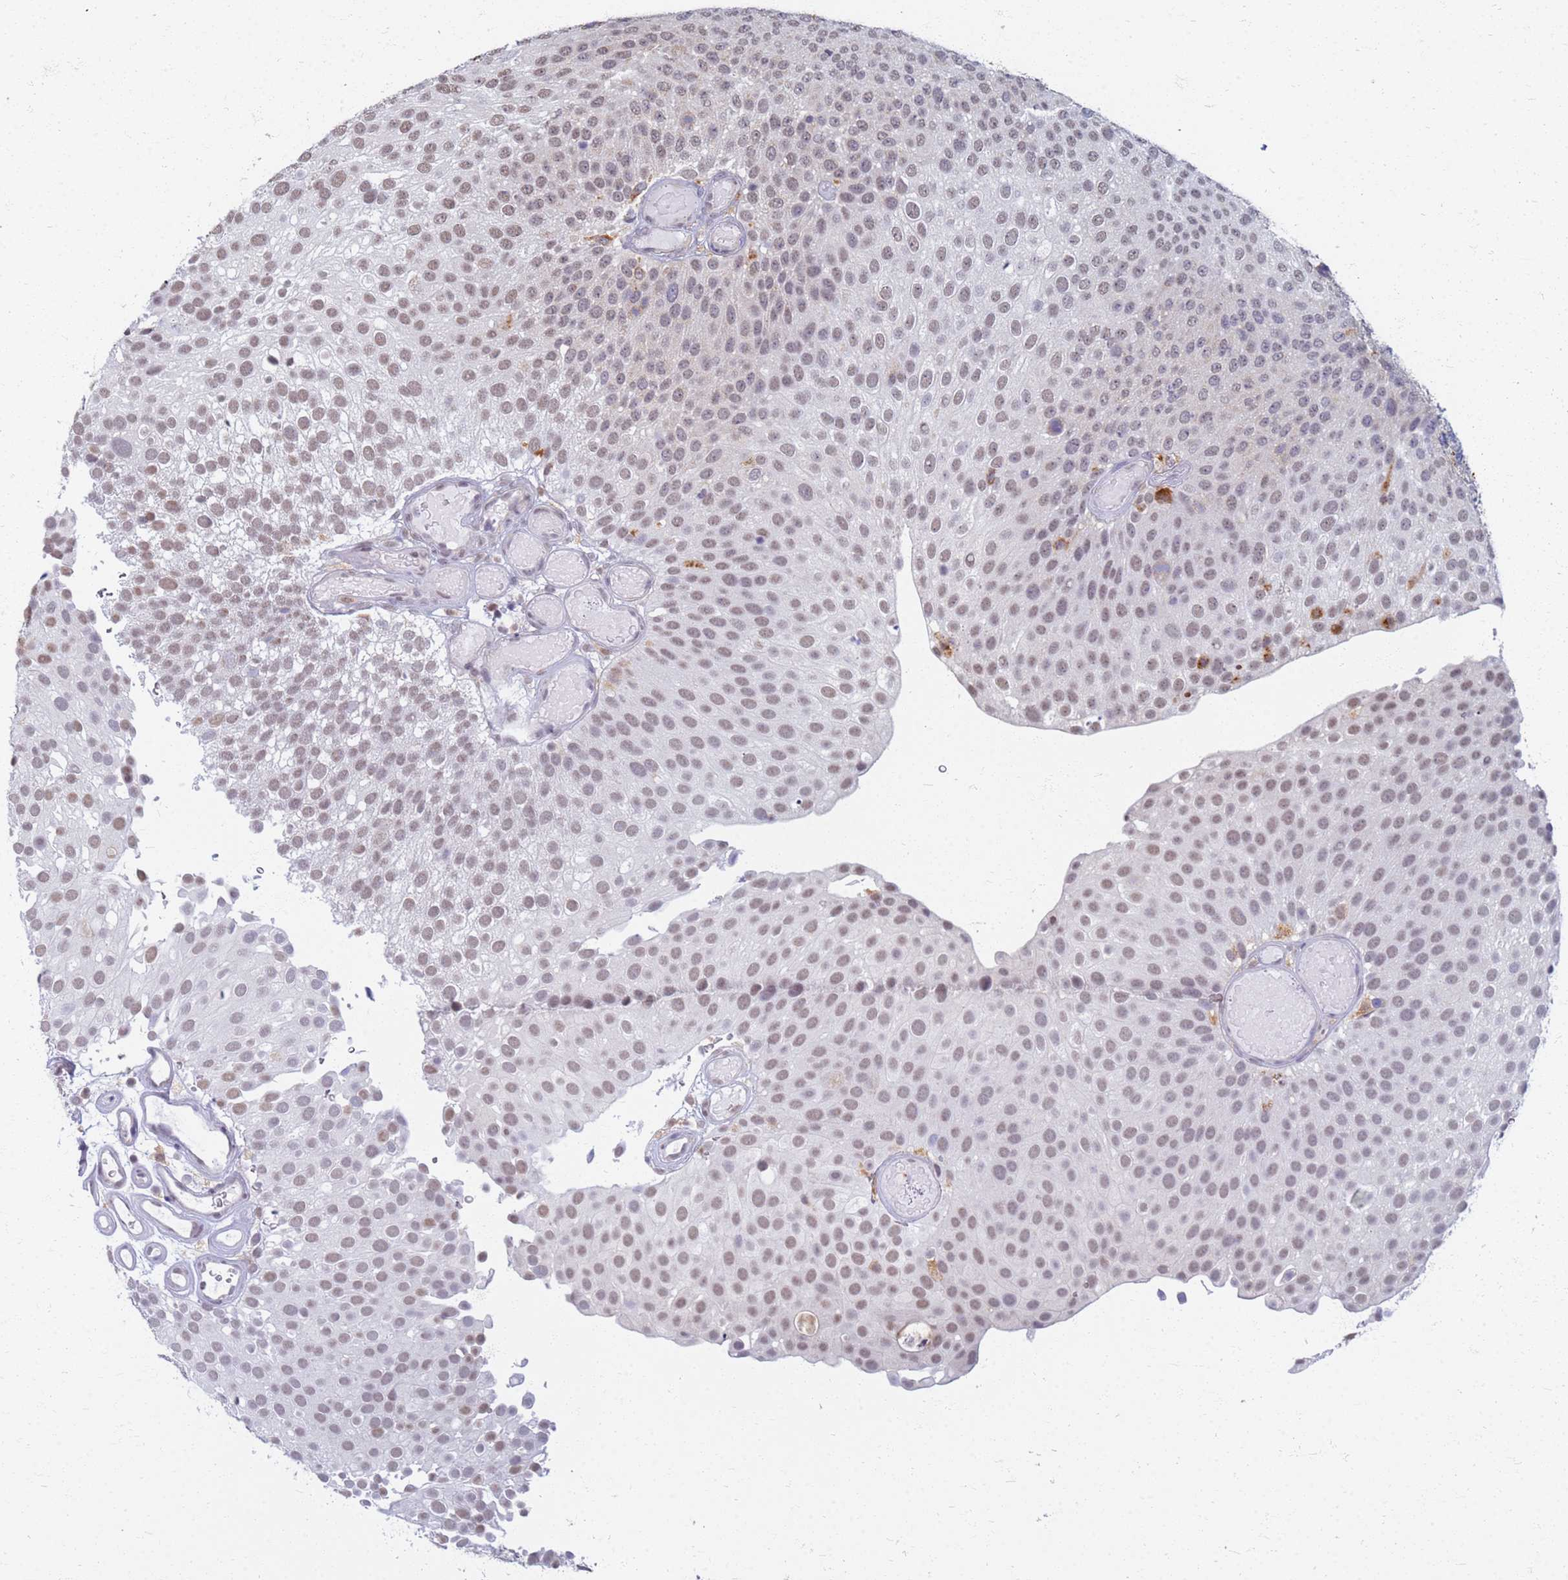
{"staining": {"intensity": "weak", "quantity": ">75%", "location": "nuclear"}, "tissue": "urothelial cancer", "cell_type": "Tumor cells", "image_type": "cancer", "snomed": [{"axis": "morphology", "description": "Urothelial carcinoma, Low grade"}, {"axis": "topography", "description": "Urinary bladder"}], "caption": "This image exhibits immunohistochemistry staining of urothelial carcinoma (low-grade), with low weak nuclear expression in approximately >75% of tumor cells.", "gene": "ATP6V1E1", "patient": {"sex": "male", "age": 78}}